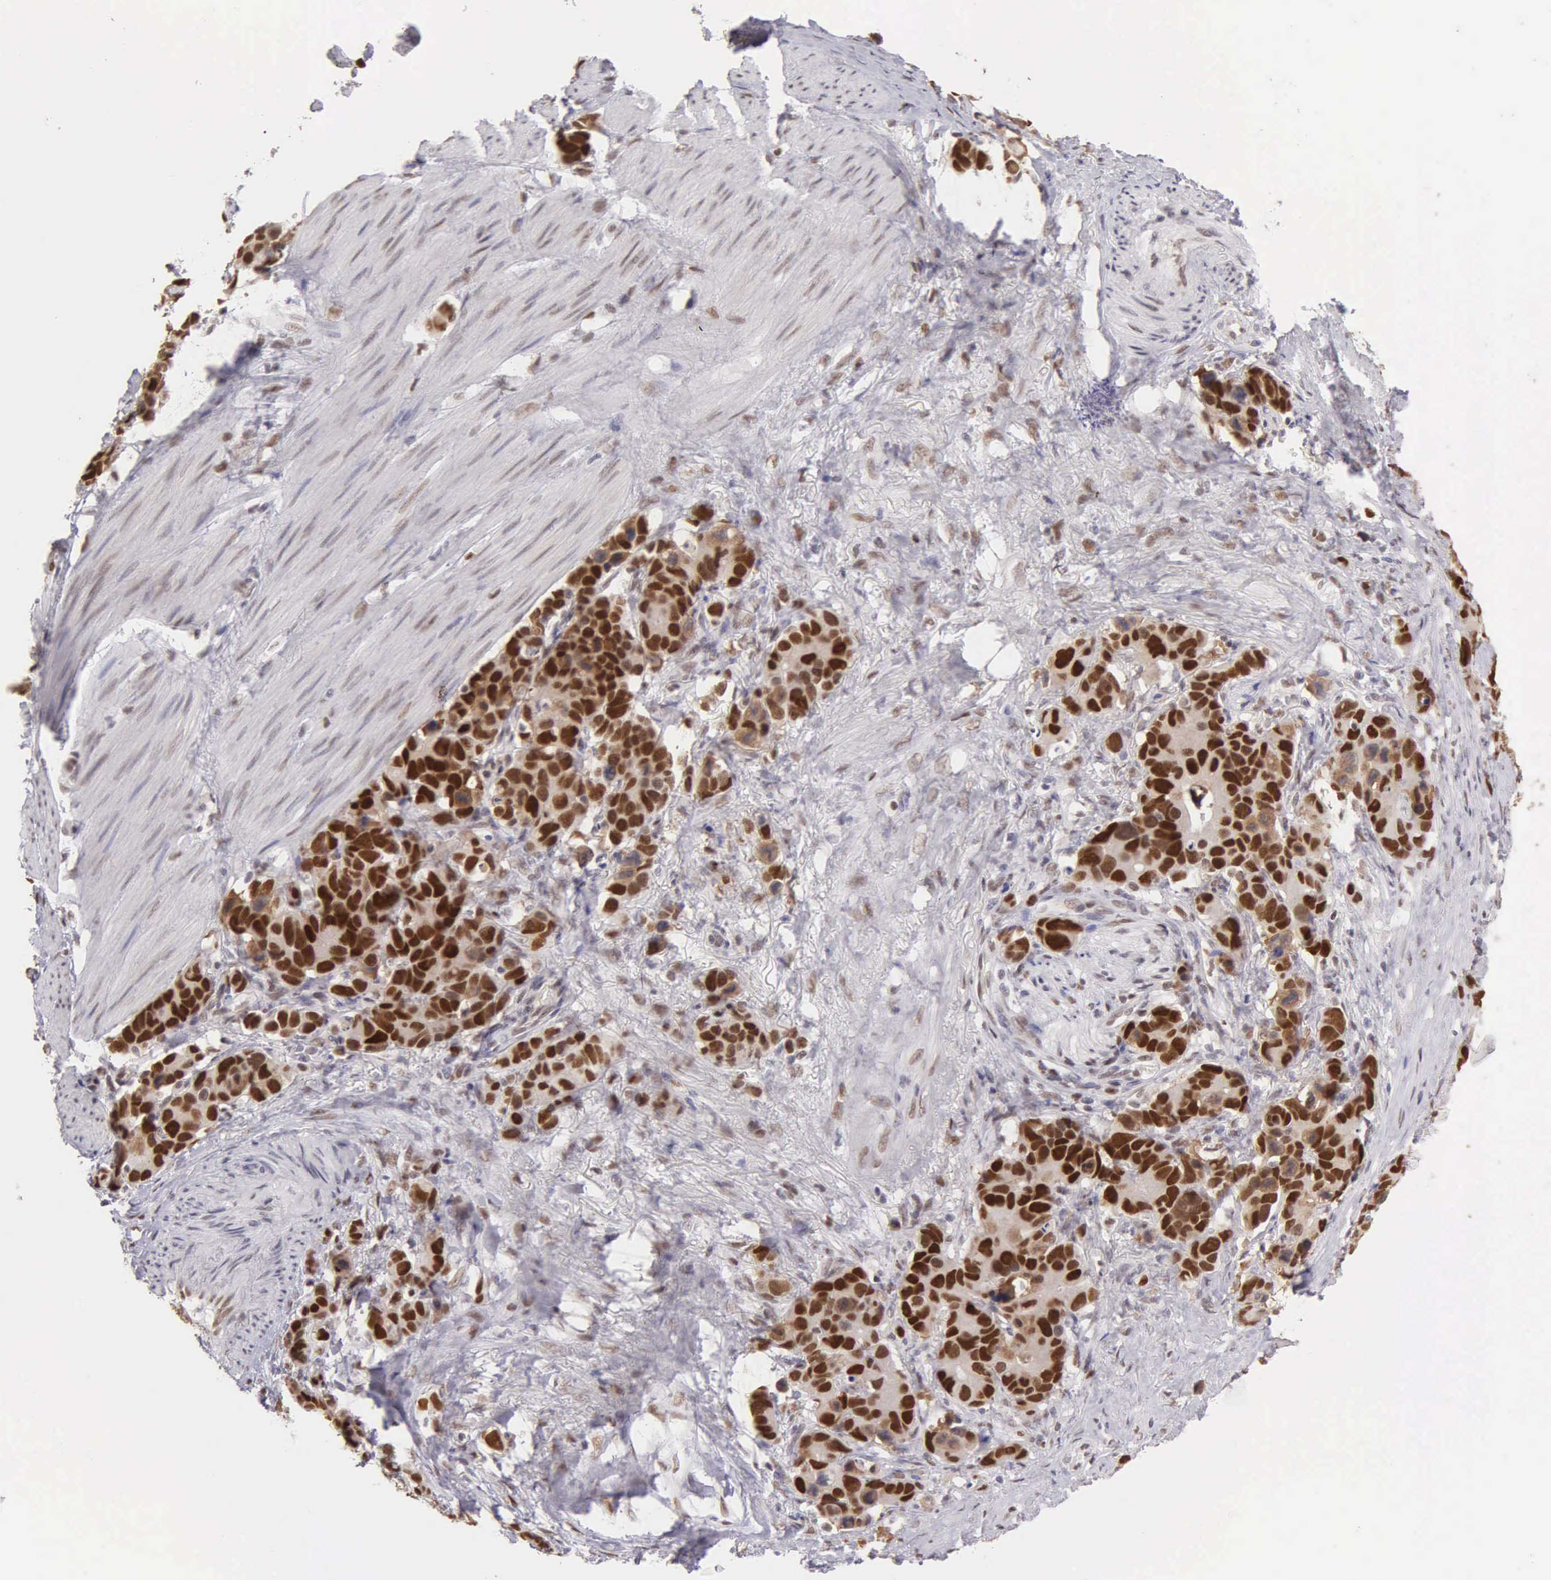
{"staining": {"intensity": "strong", "quantity": ">75%", "location": "cytoplasmic/membranous,nuclear"}, "tissue": "stomach cancer", "cell_type": "Tumor cells", "image_type": "cancer", "snomed": [{"axis": "morphology", "description": "Adenocarcinoma, NOS"}, {"axis": "topography", "description": "Stomach, upper"}], "caption": "This image shows immunohistochemistry (IHC) staining of human stomach cancer (adenocarcinoma), with high strong cytoplasmic/membranous and nuclear expression in approximately >75% of tumor cells.", "gene": "UBR7", "patient": {"sex": "male", "age": 71}}